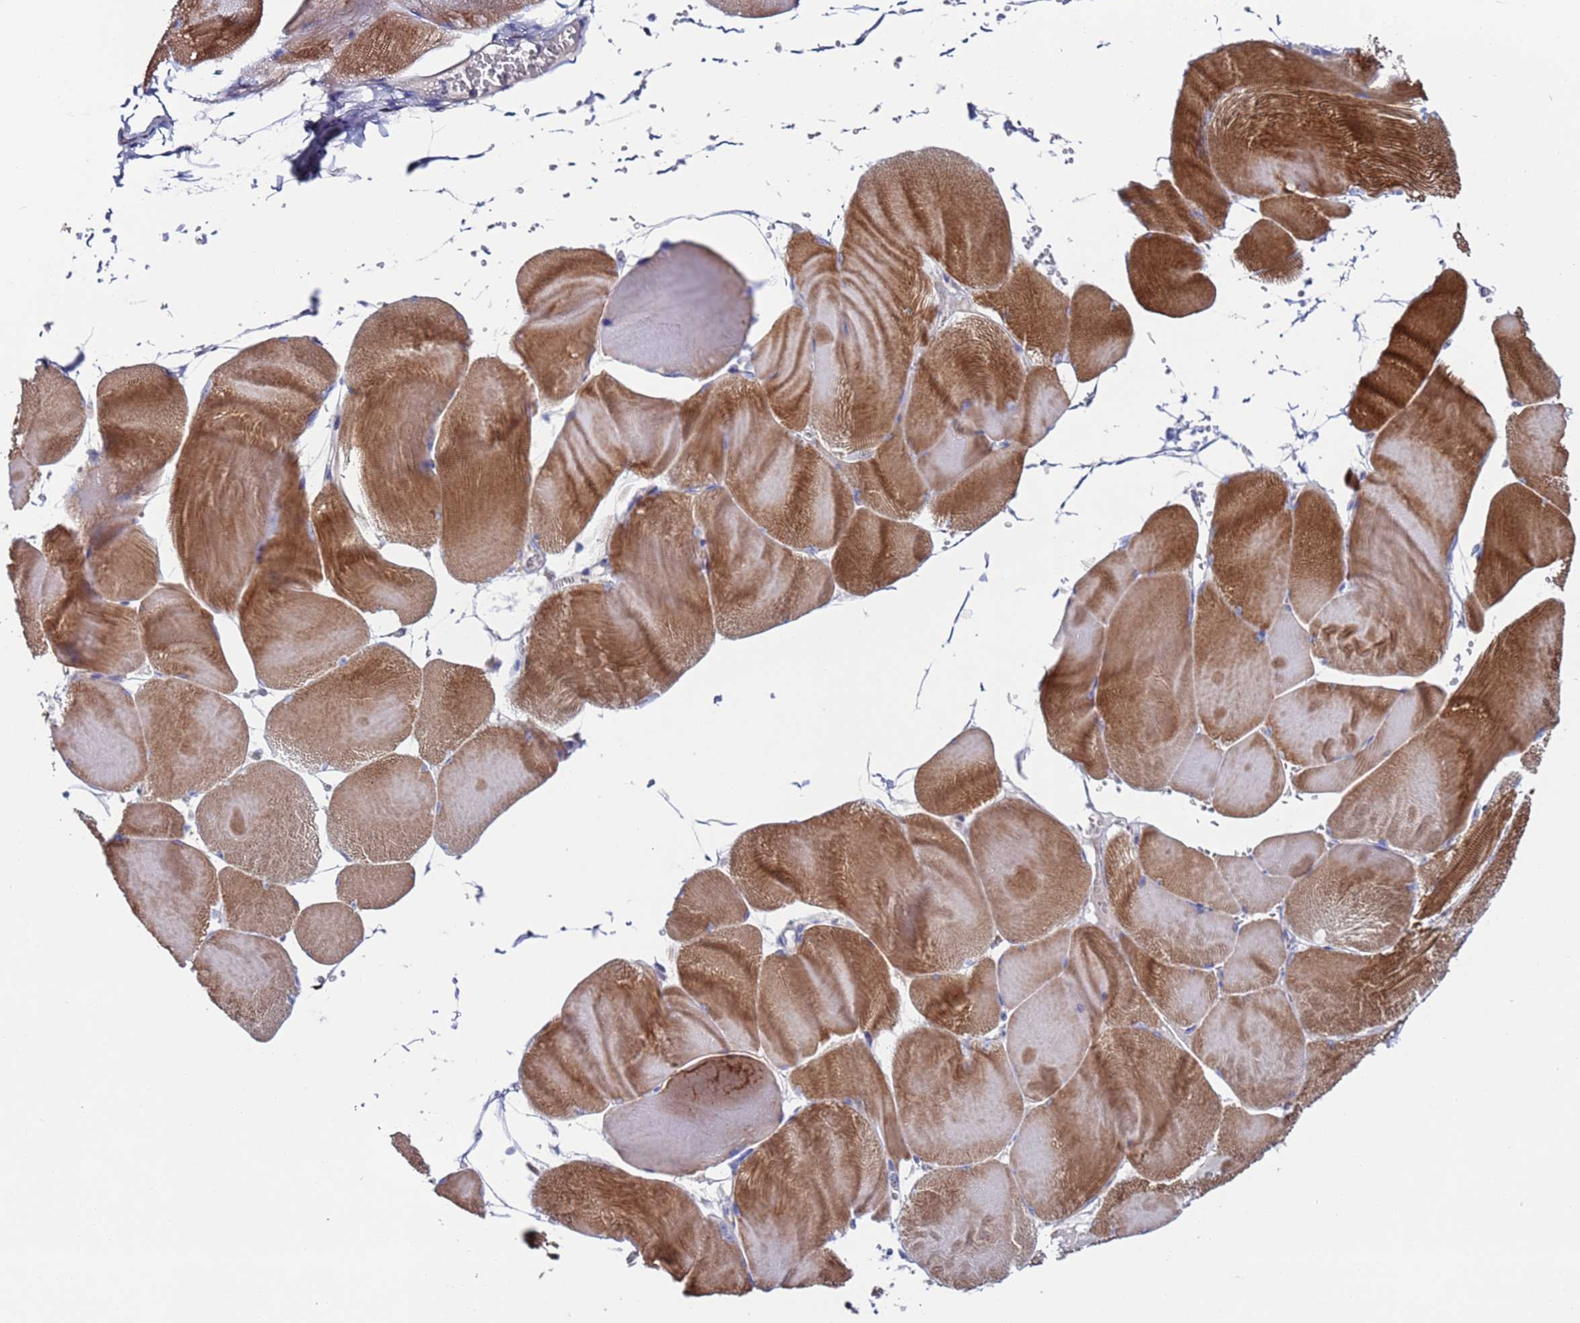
{"staining": {"intensity": "strong", "quantity": "25%-75%", "location": "cytoplasmic/membranous"}, "tissue": "skeletal muscle", "cell_type": "Myocytes", "image_type": "normal", "snomed": [{"axis": "morphology", "description": "Normal tissue, NOS"}, {"axis": "morphology", "description": "Basal cell carcinoma"}, {"axis": "topography", "description": "Skeletal muscle"}], "caption": "A high amount of strong cytoplasmic/membranous positivity is identified in about 25%-75% of myocytes in normal skeletal muscle.", "gene": "GREB1L", "patient": {"sex": "female", "age": 64}}